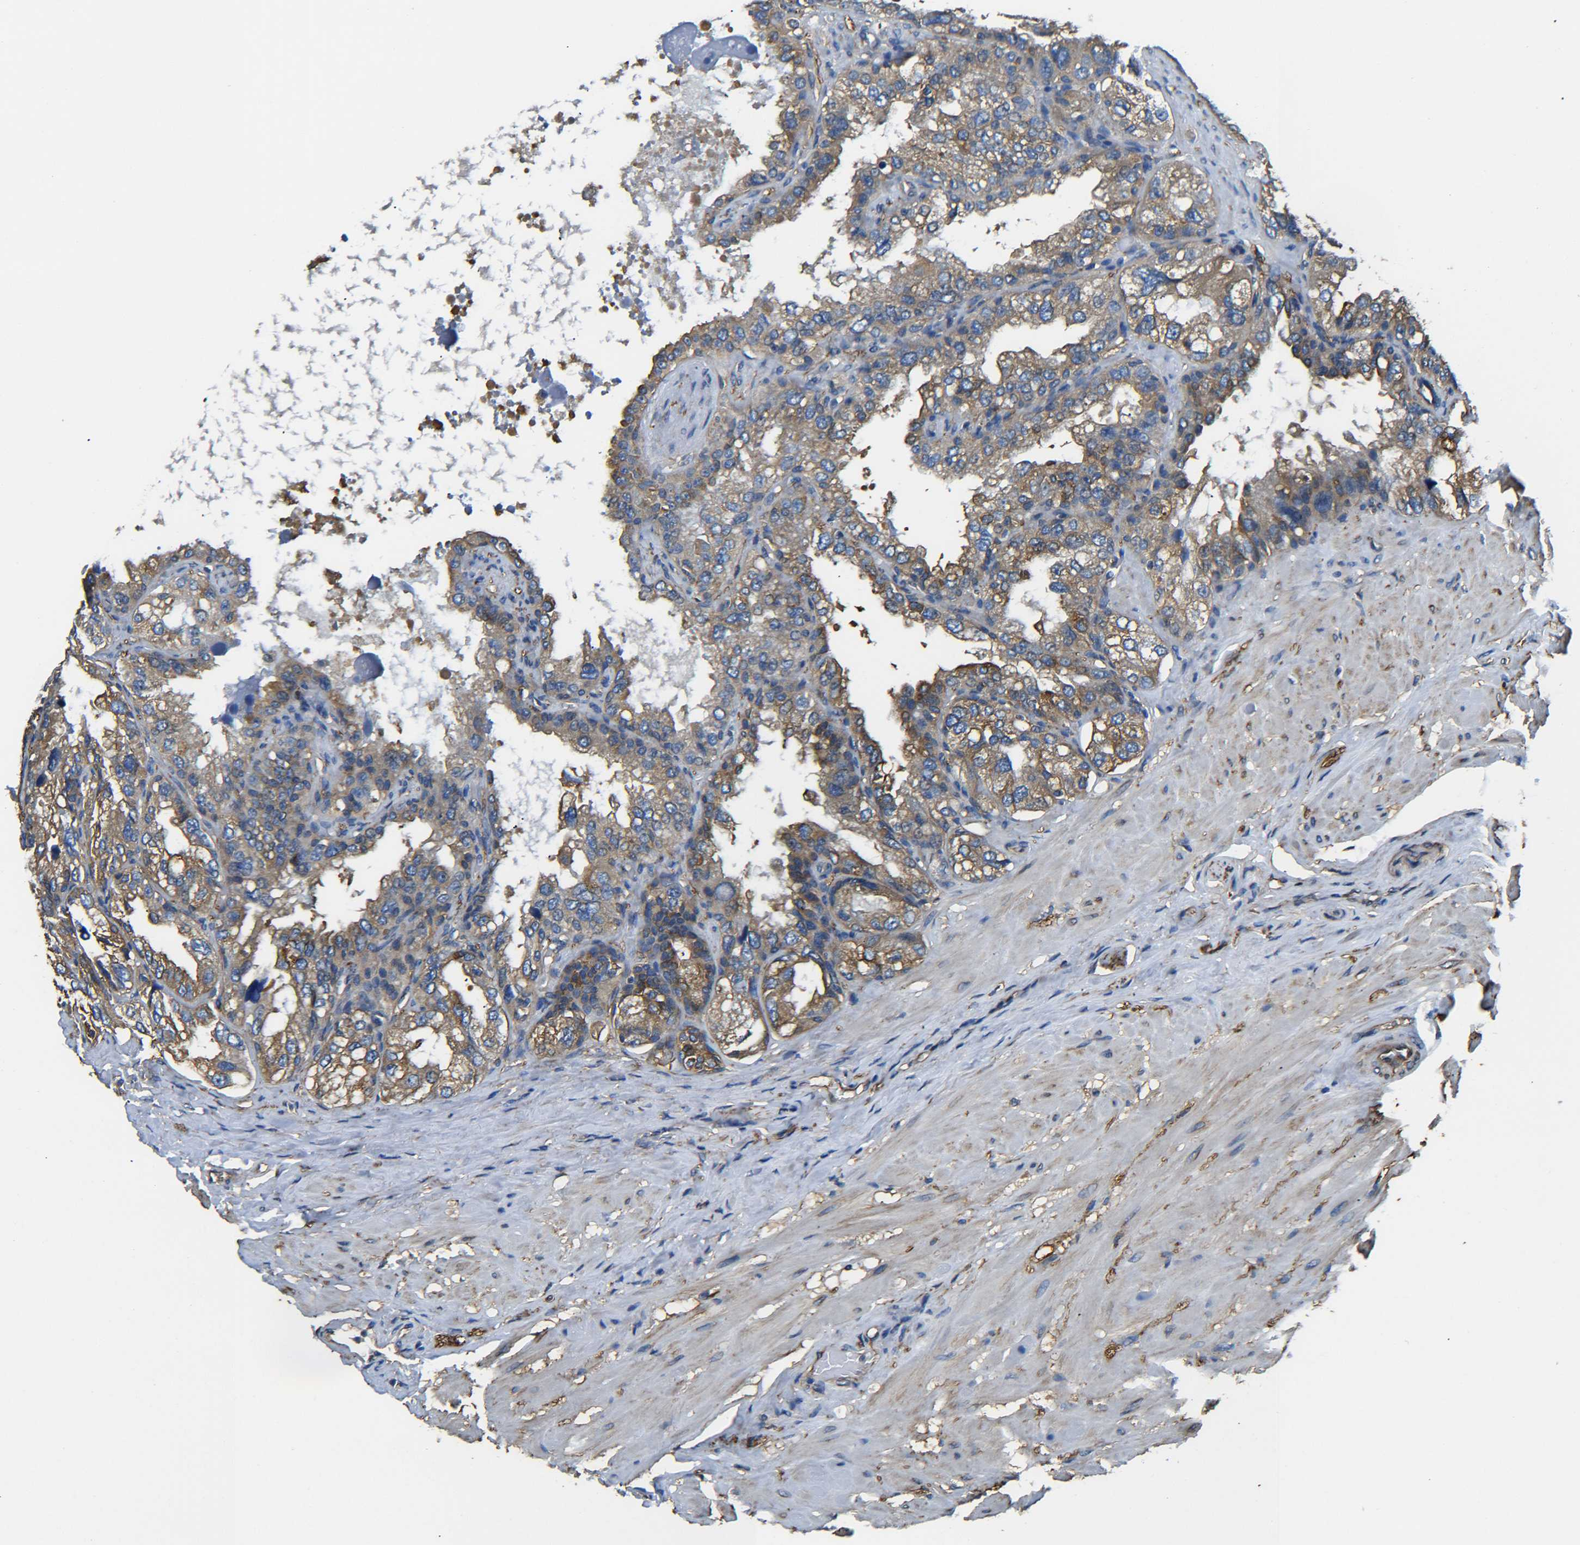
{"staining": {"intensity": "moderate", "quantity": ">75%", "location": "cytoplasmic/membranous"}, "tissue": "seminal vesicle", "cell_type": "Glandular cells", "image_type": "normal", "snomed": [{"axis": "morphology", "description": "Normal tissue, NOS"}, {"axis": "topography", "description": "Seminal veicle"}], "caption": "An IHC histopathology image of normal tissue is shown. Protein staining in brown highlights moderate cytoplasmic/membranous positivity in seminal vesicle within glandular cells.", "gene": "TUBB", "patient": {"sex": "male", "age": 68}}